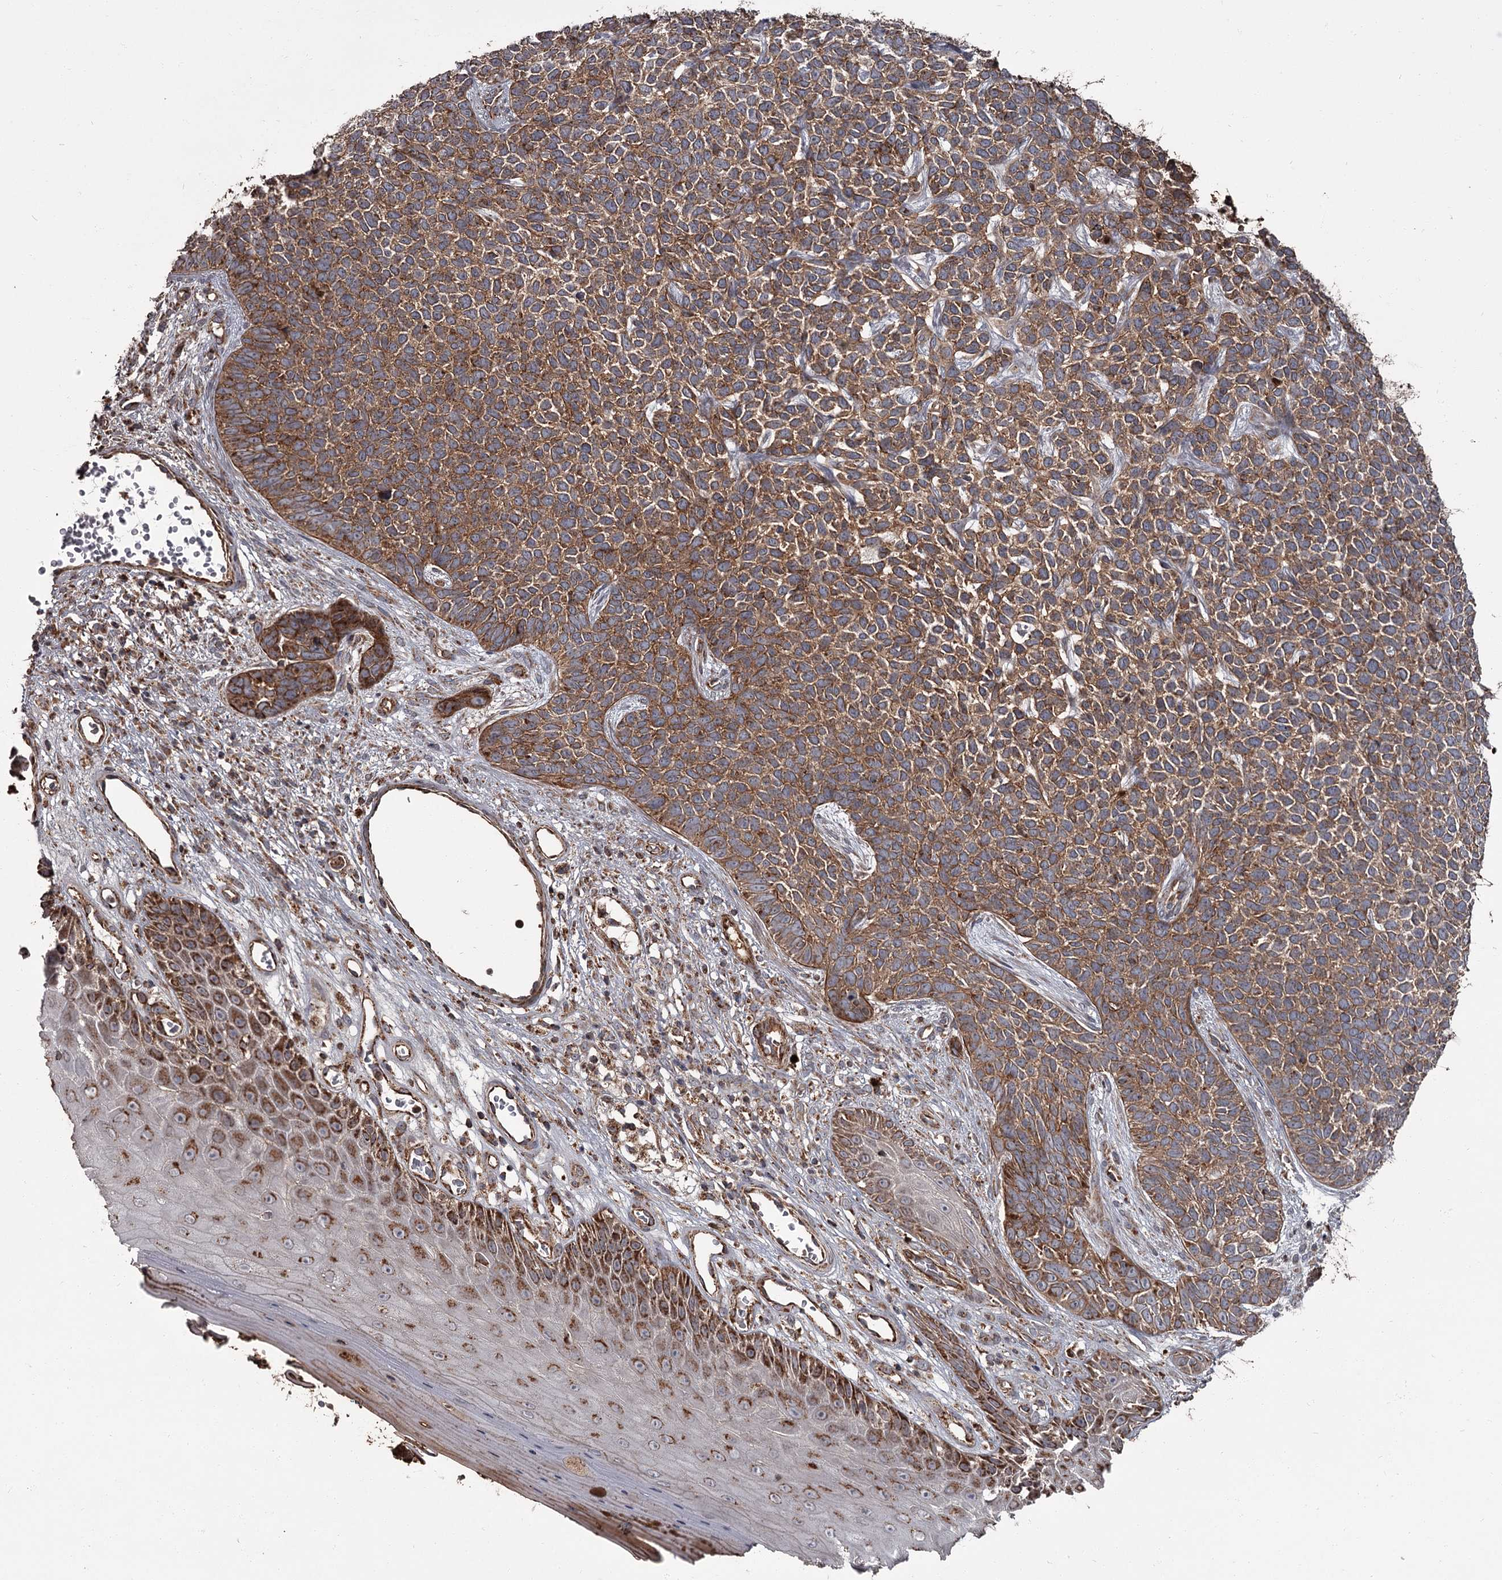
{"staining": {"intensity": "moderate", "quantity": ">75%", "location": "cytoplasmic/membranous"}, "tissue": "skin cancer", "cell_type": "Tumor cells", "image_type": "cancer", "snomed": [{"axis": "morphology", "description": "Basal cell carcinoma"}, {"axis": "topography", "description": "Skin"}], "caption": "Skin cancer tissue exhibits moderate cytoplasmic/membranous positivity in approximately >75% of tumor cells", "gene": "THAP9", "patient": {"sex": "female", "age": 84}}